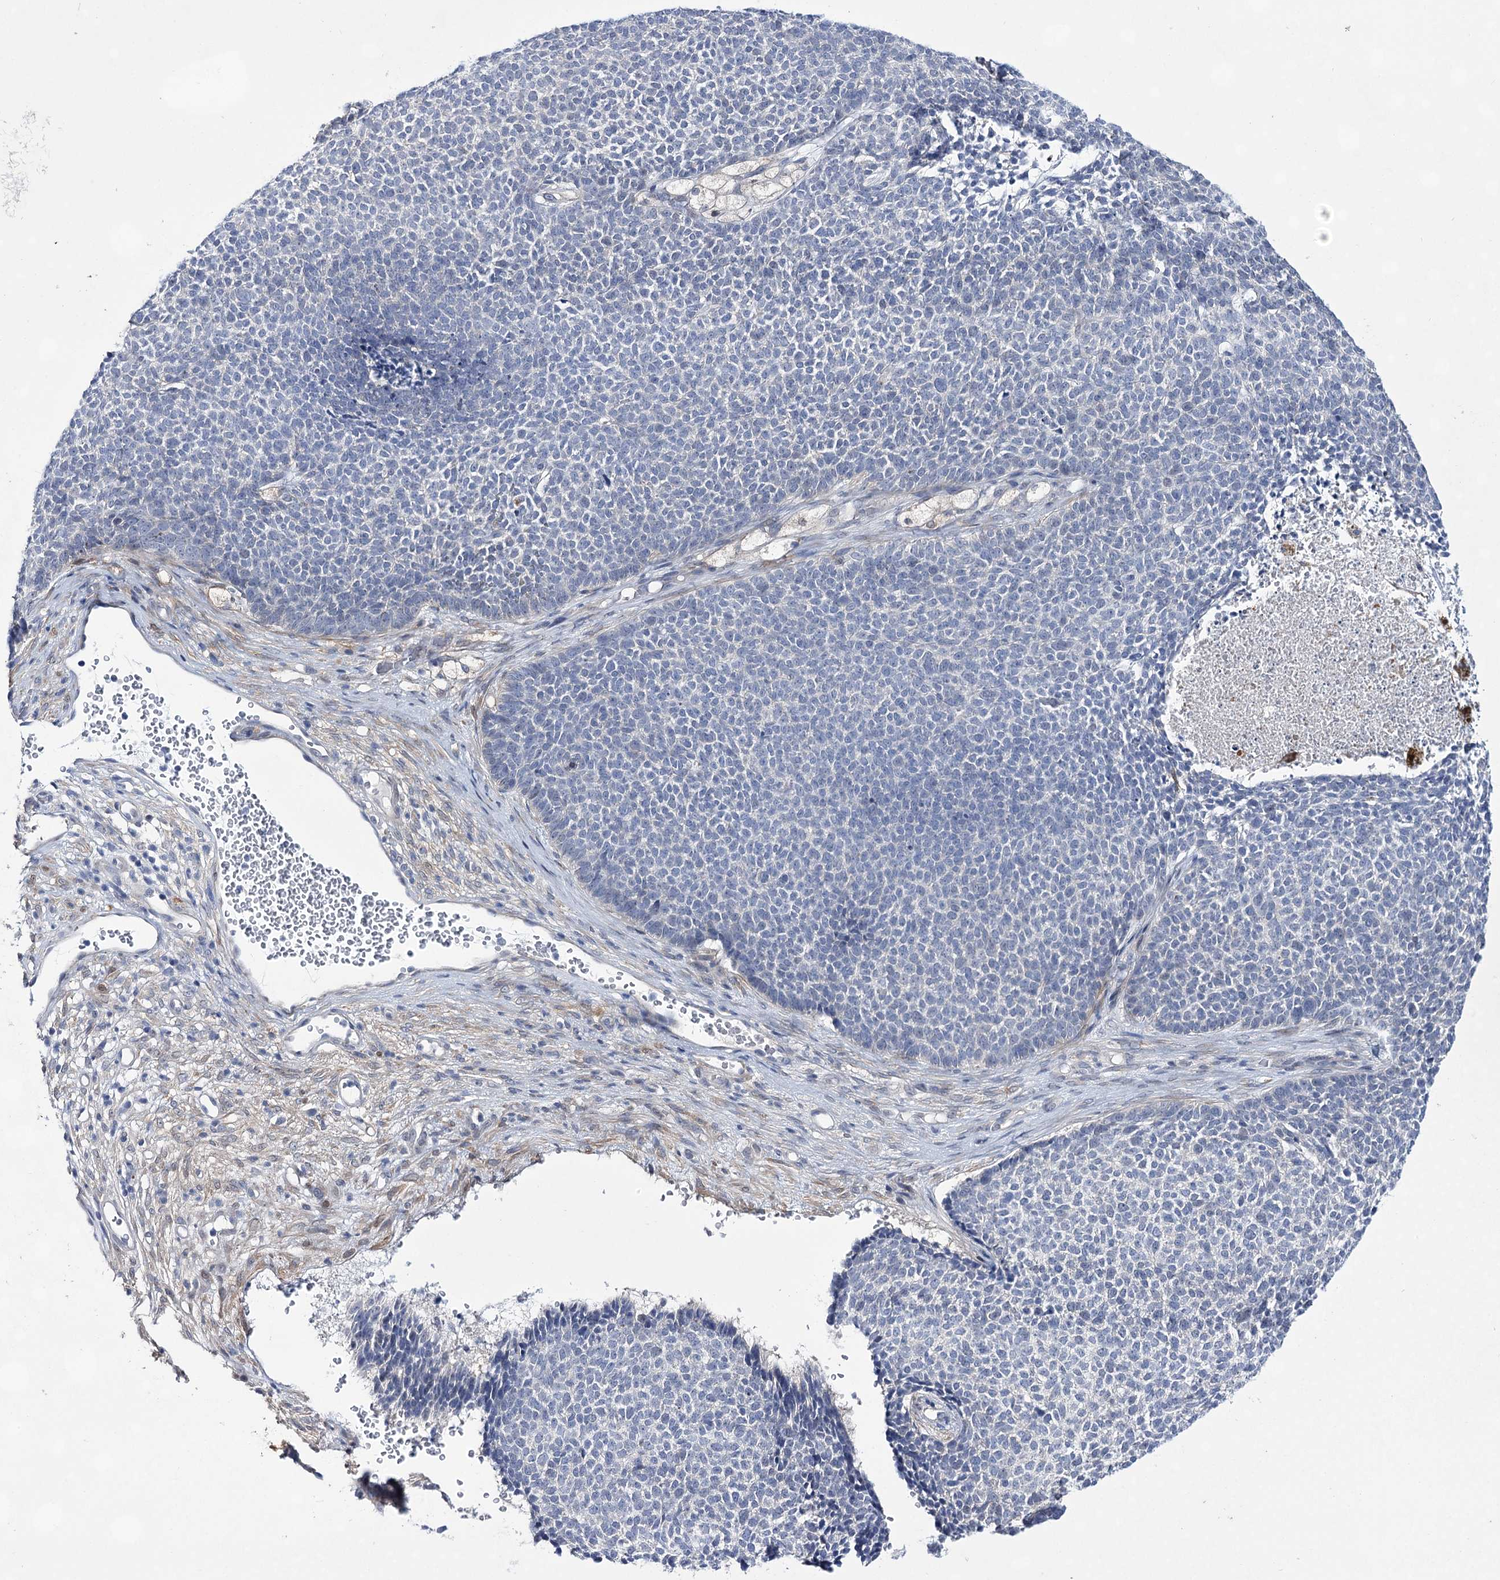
{"staining": {"intensity": "negative", "quantity": "none", "location": "none"}, "tissue": "skin cancer", "cell_type": "Tumor cells", "image_type": "cancer", "snomed": [{"axis": "morphology", "description": "Basal cell carcinoma"}, {"axis": "topography", "description": "Skin"}], "caption": "High power microscopy image of an immunohistochemistry (IHC) micrograph of basal cell carcinoma (skin), revealing no significant expression in tumor cells. (DAB (3,3'-diaminobenzidine) IHC, high magnification).", "gene": "UGDH", "patient": {"sex": "female", "age": 84}}